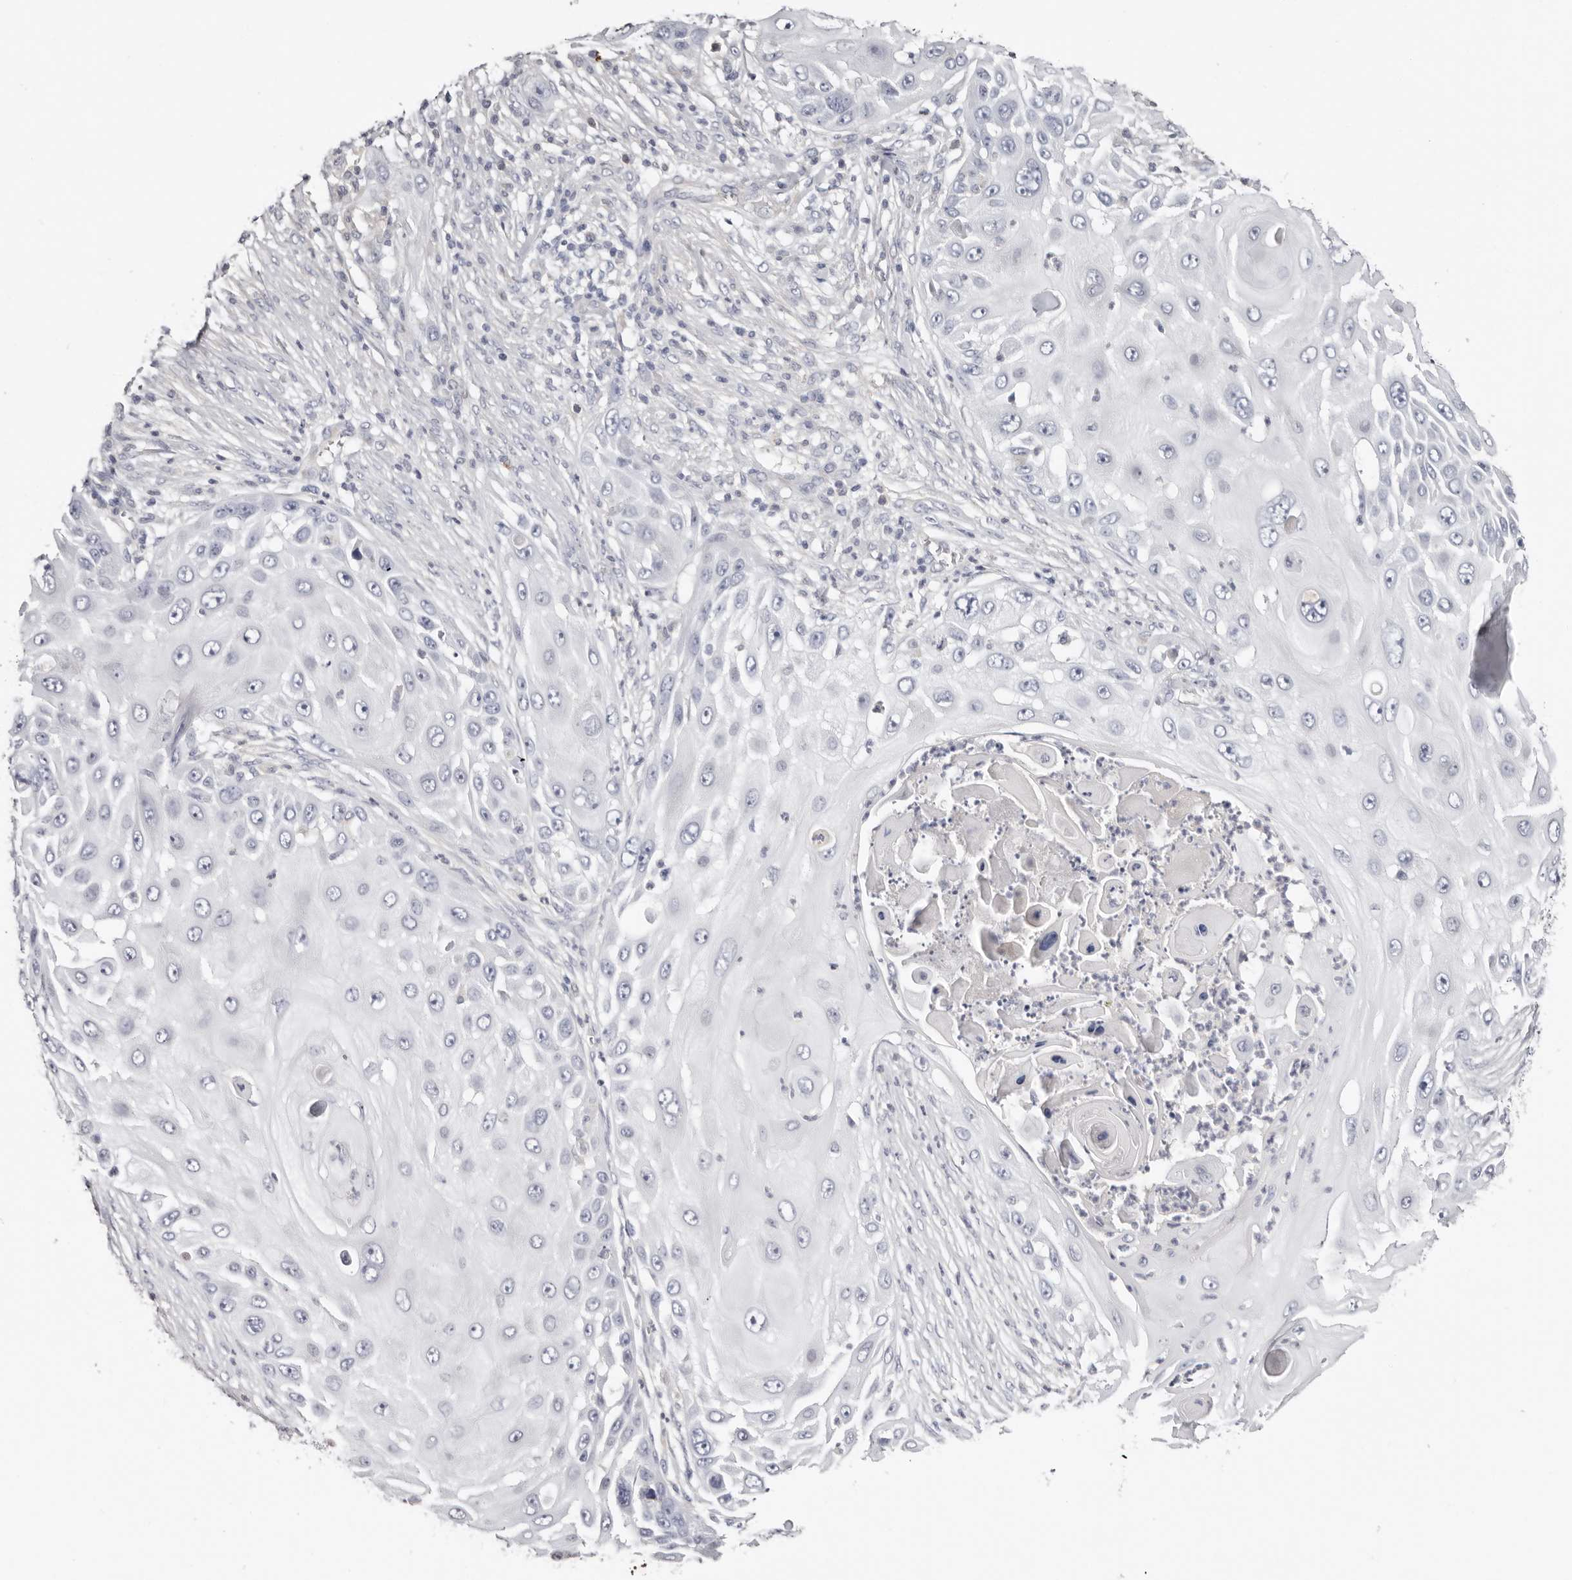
{"staining": {"intensity": "negative", "quantity": "none", "location": "none"}, "tissue": "skin cancer", "cell_type": "Tumor cells", "image_type": "cancer", "snomed": [{"axis": "morphology", "description": "Squamous cell carcinoma, NOS"}, {"axis": "topography", "description": "Skin"}], "caption": "High magnification brightfield microscopy of skin cancer (squamous cell carcinoma) stained with DAB (3,3'-diaminobenzidine) (brown) and counterstained with hematoxylin (blue): tumor cells show no significant staining.", "gene": "PKDCC", "patient": {"sex": "female", "age": 44}}